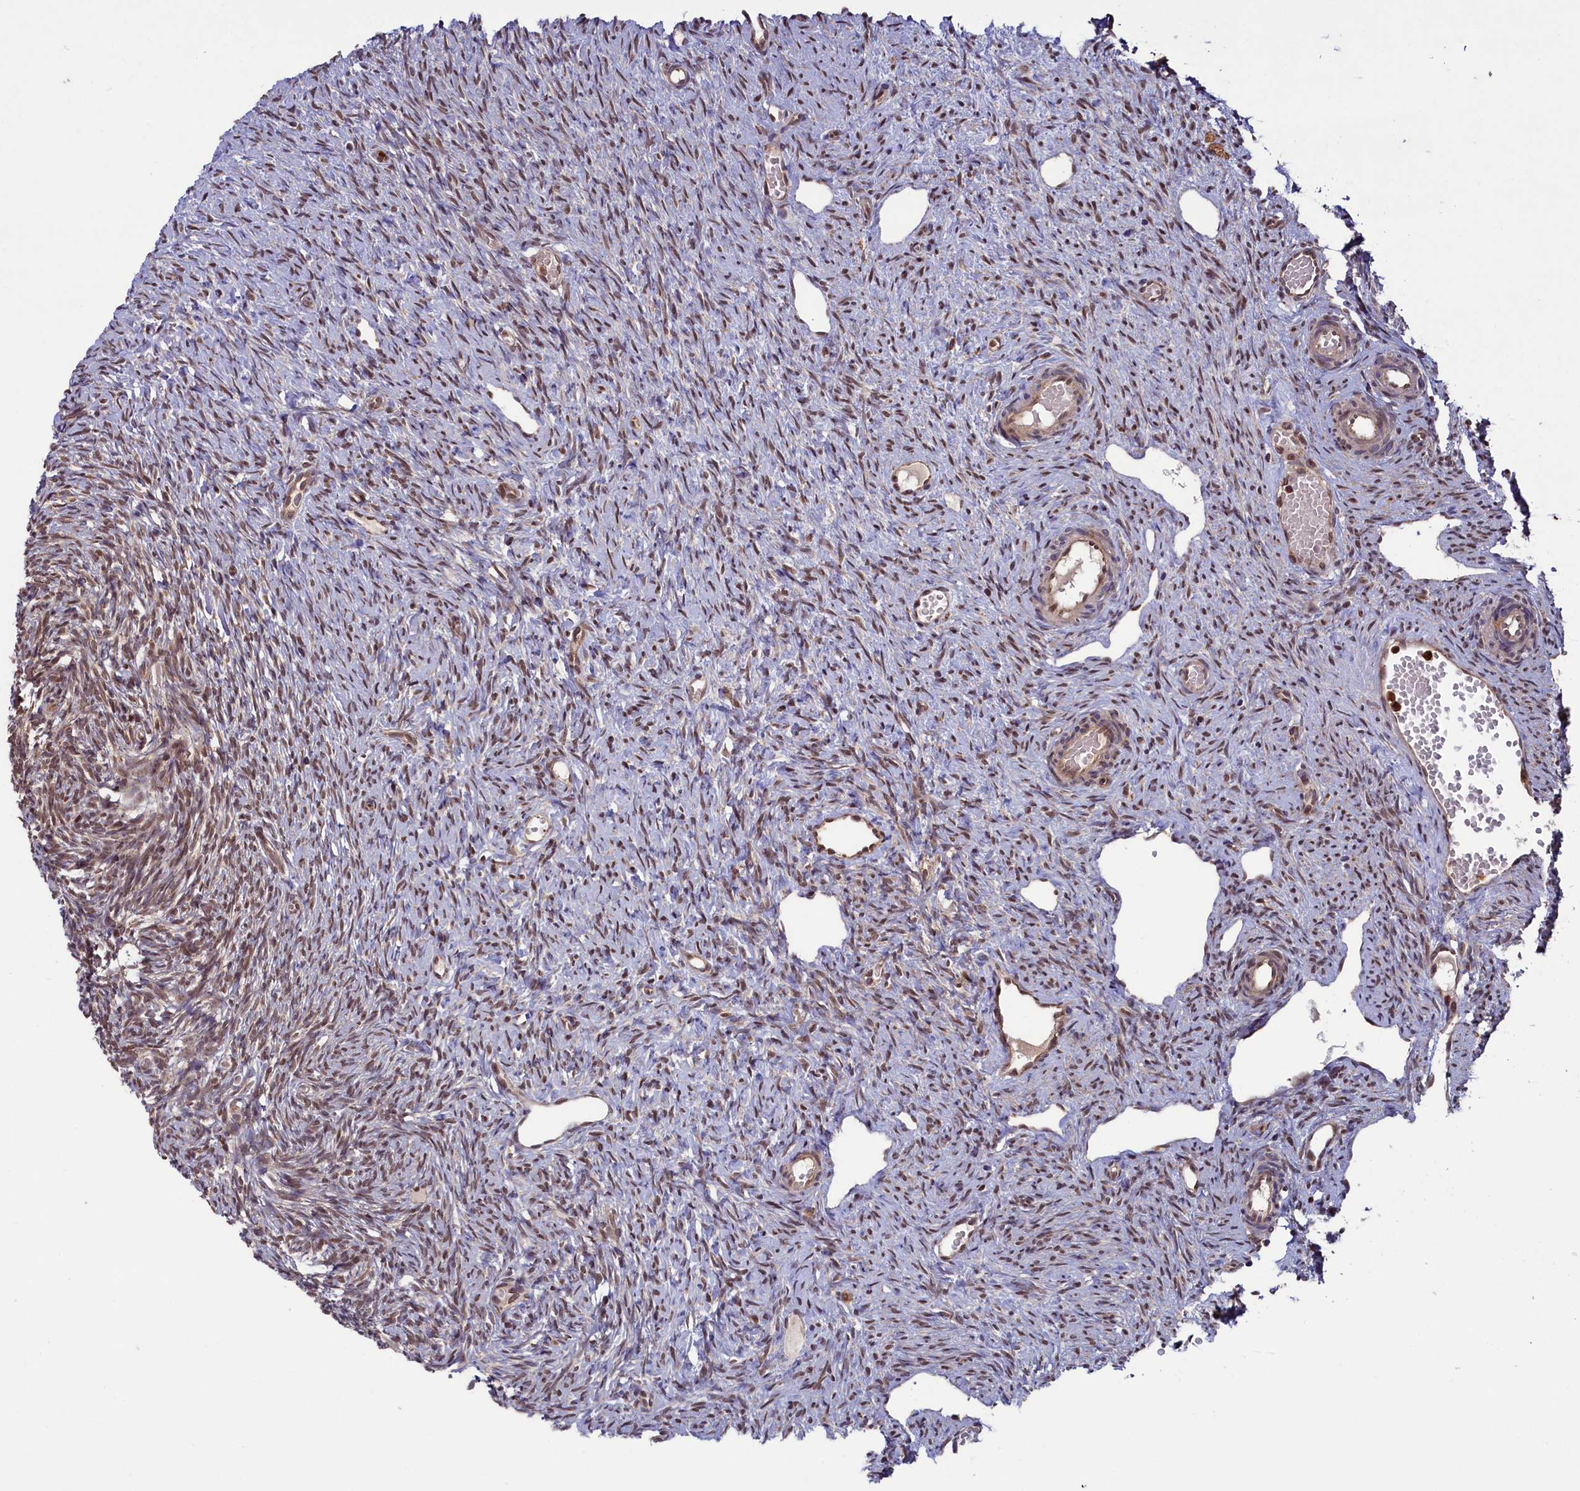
{"staining": {"intensity": "moderate", "quantity": ">75%", "location": "nuclear"}, "tissue": "ovary", "cell_type": "Ovarian stroma cells", "image_type": "normal", "snomed": [{"axis": "morphology", "description": "Normal tissue, NOS"}, {"axis": "topography", "description": "Ovary"}], "caption": "Brown immunohistochemical staining in benign ovary shows moderate nuclear expression in about >75% of ovarian stroma cells. The staining was performed using DAB (3,3'-diaminobenzidine) to visualize the protein expression in brown, while the nuclei were stained in blue with hematoxylin (Magnification: 20x).", "gene": "NAE1", "patient": {"sex": "female", "age": 51}}